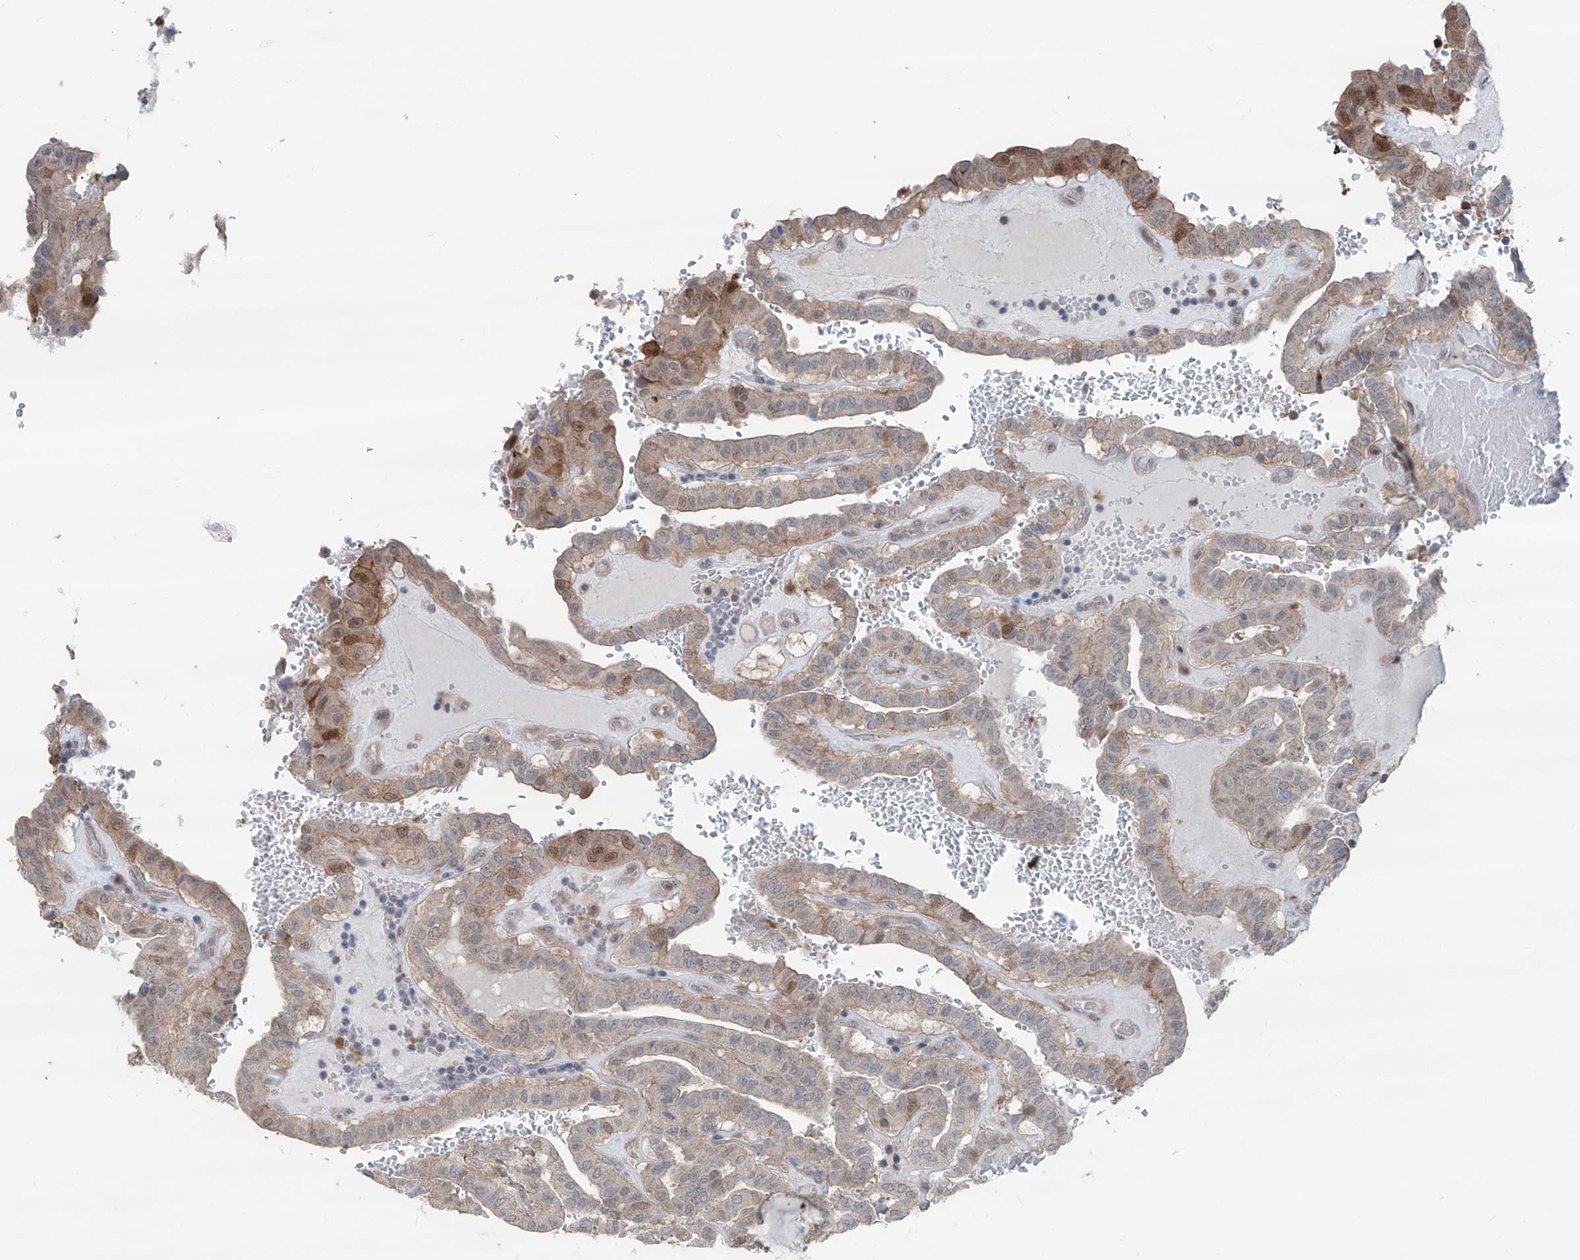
{"staining": {"intensity": "weak", "quantity": ">75%", "location": "cytoplasmic/membranous,nuclear"}, "tissue": "thyroid cancer", "cell_type": "Tumor cells", "image_type": "cancer", "snomed": [{"axis": "morphology", "description": "Papillary adenocarcinoma, NOS"}, {"axis": "topography", "description": "Thyroid gland"}], "caption": "Immunohistochemical staining of papillary adenocarcinoma (thyroid) exhibits low levels of weak cytoplasmic/membranous and nuclear positivity in approximately >75% of tumor cells. (DAB (3,3'-diaminobenzidine) IHC, brown staining for protein, blue staining for nuclei).", "gene": "HSPB11", "patient": {"sex": "male", "age": 77}}